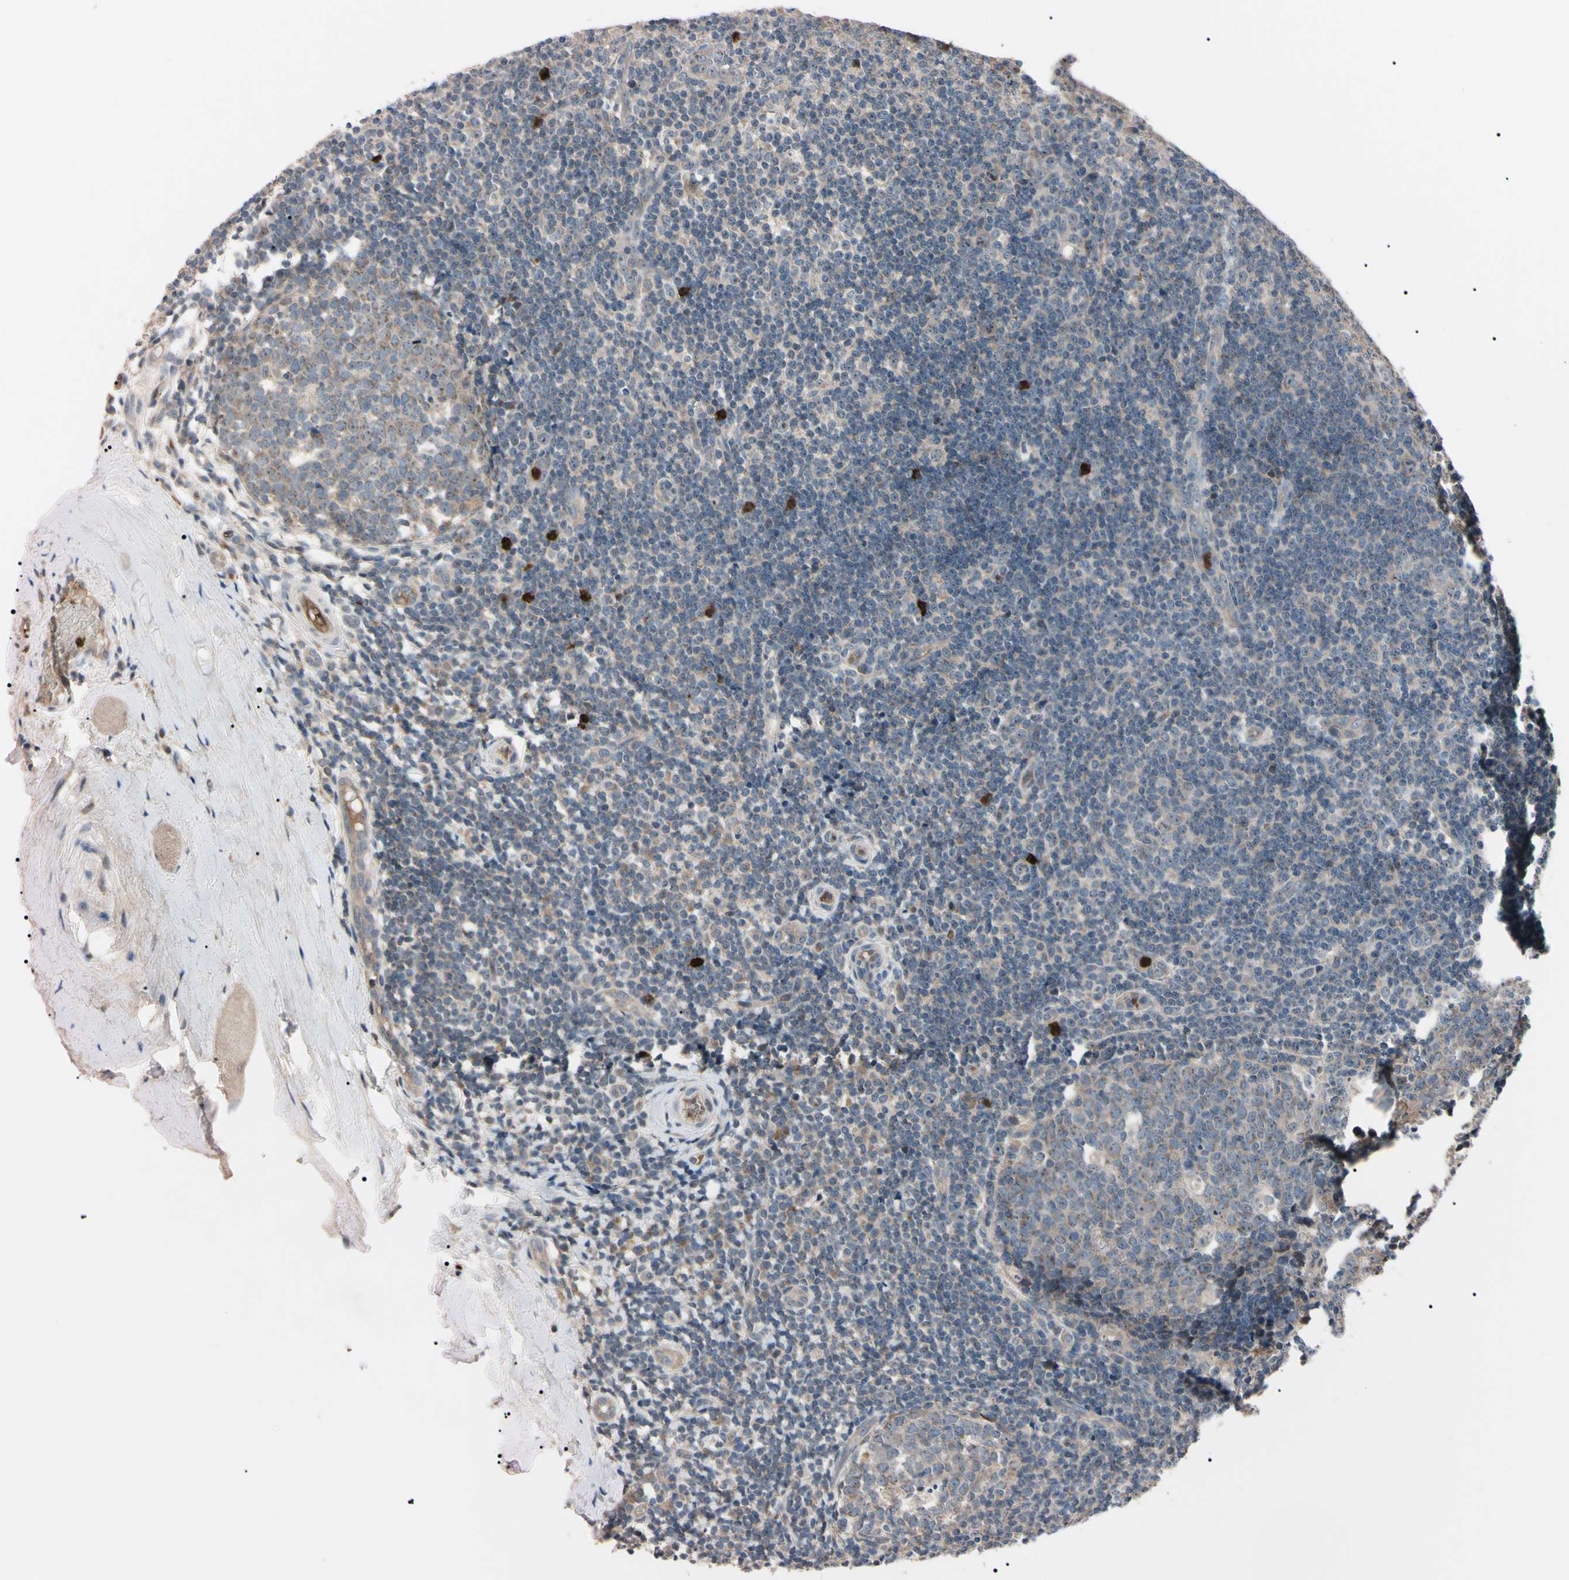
{"staining": {"intensity": "weak", "quantity": "25%-75%", "location": "cytoplasmic/membranous"}, "tissue": "tonsil", "cell_type": "Germinal center cells", "image_type": "normal", "snomed": [{"axis": "morphology", "description": "Normal tissue, NOS"}, {"axis": "topography", "description": "Tonsil"}], "caption": "High-power microscopy captured an IHC micrograph of unremarkable tonsil, revealing weak cytoplasmic/membranous expression in approximately 25%-75% of germinal center cells. (IHC, brightfield microscopy, high magnification).", "gene": "TRAF5", "patient": {"sex": "female", "age": 19}}